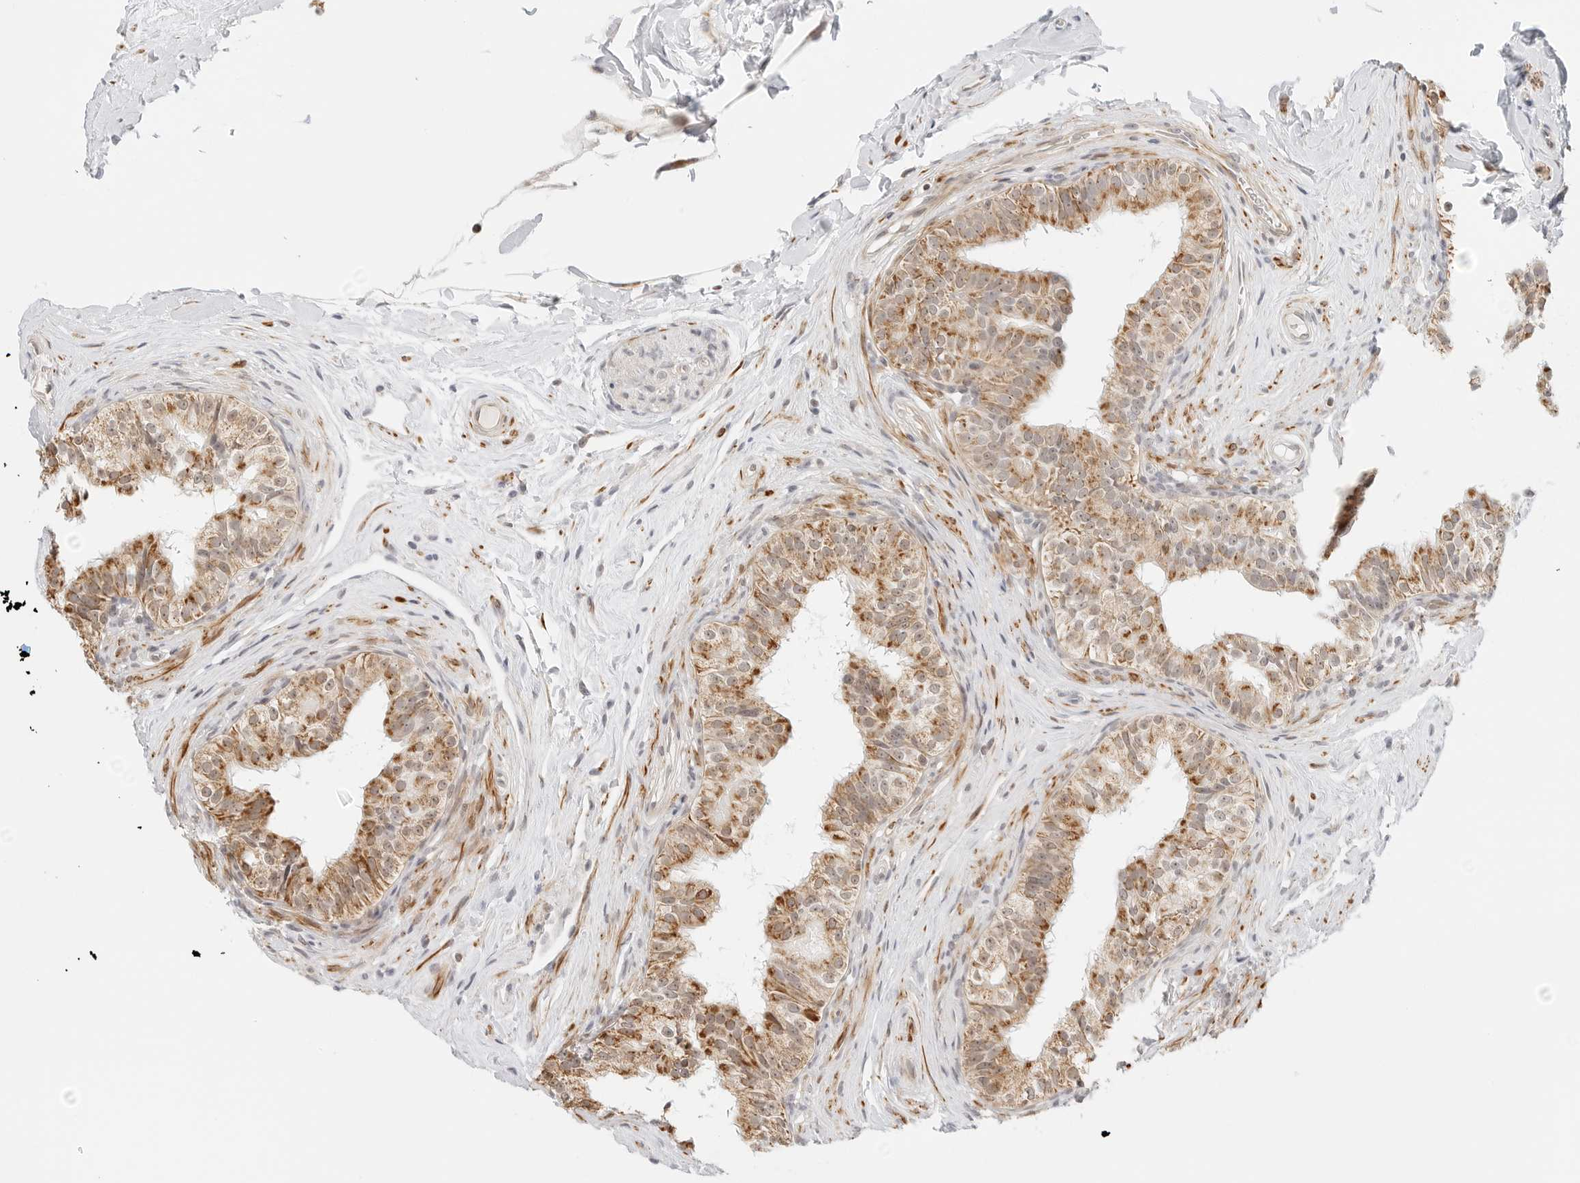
{"staining": {"intensity": "moderate", "quantity": ">75%", "location": "cytoplasmic/membranous,nuclear"}, "tissue": "epididymis", "cell_type": "Glandular cells", "image_type": "normal", "snomed": [{"axis": "morphology", "description": "Normal tissue, NOS"}, {"axis": "topography", "description": "Epididymis"}], "caption": "The histopathology image shows a brown stain indicating the presence of a protein in the cytoplasmic/membranous,nuclear of glandular cells in epididymis.", "gene": "GORAB", "patient": {"sex": "male", "age": 49}}